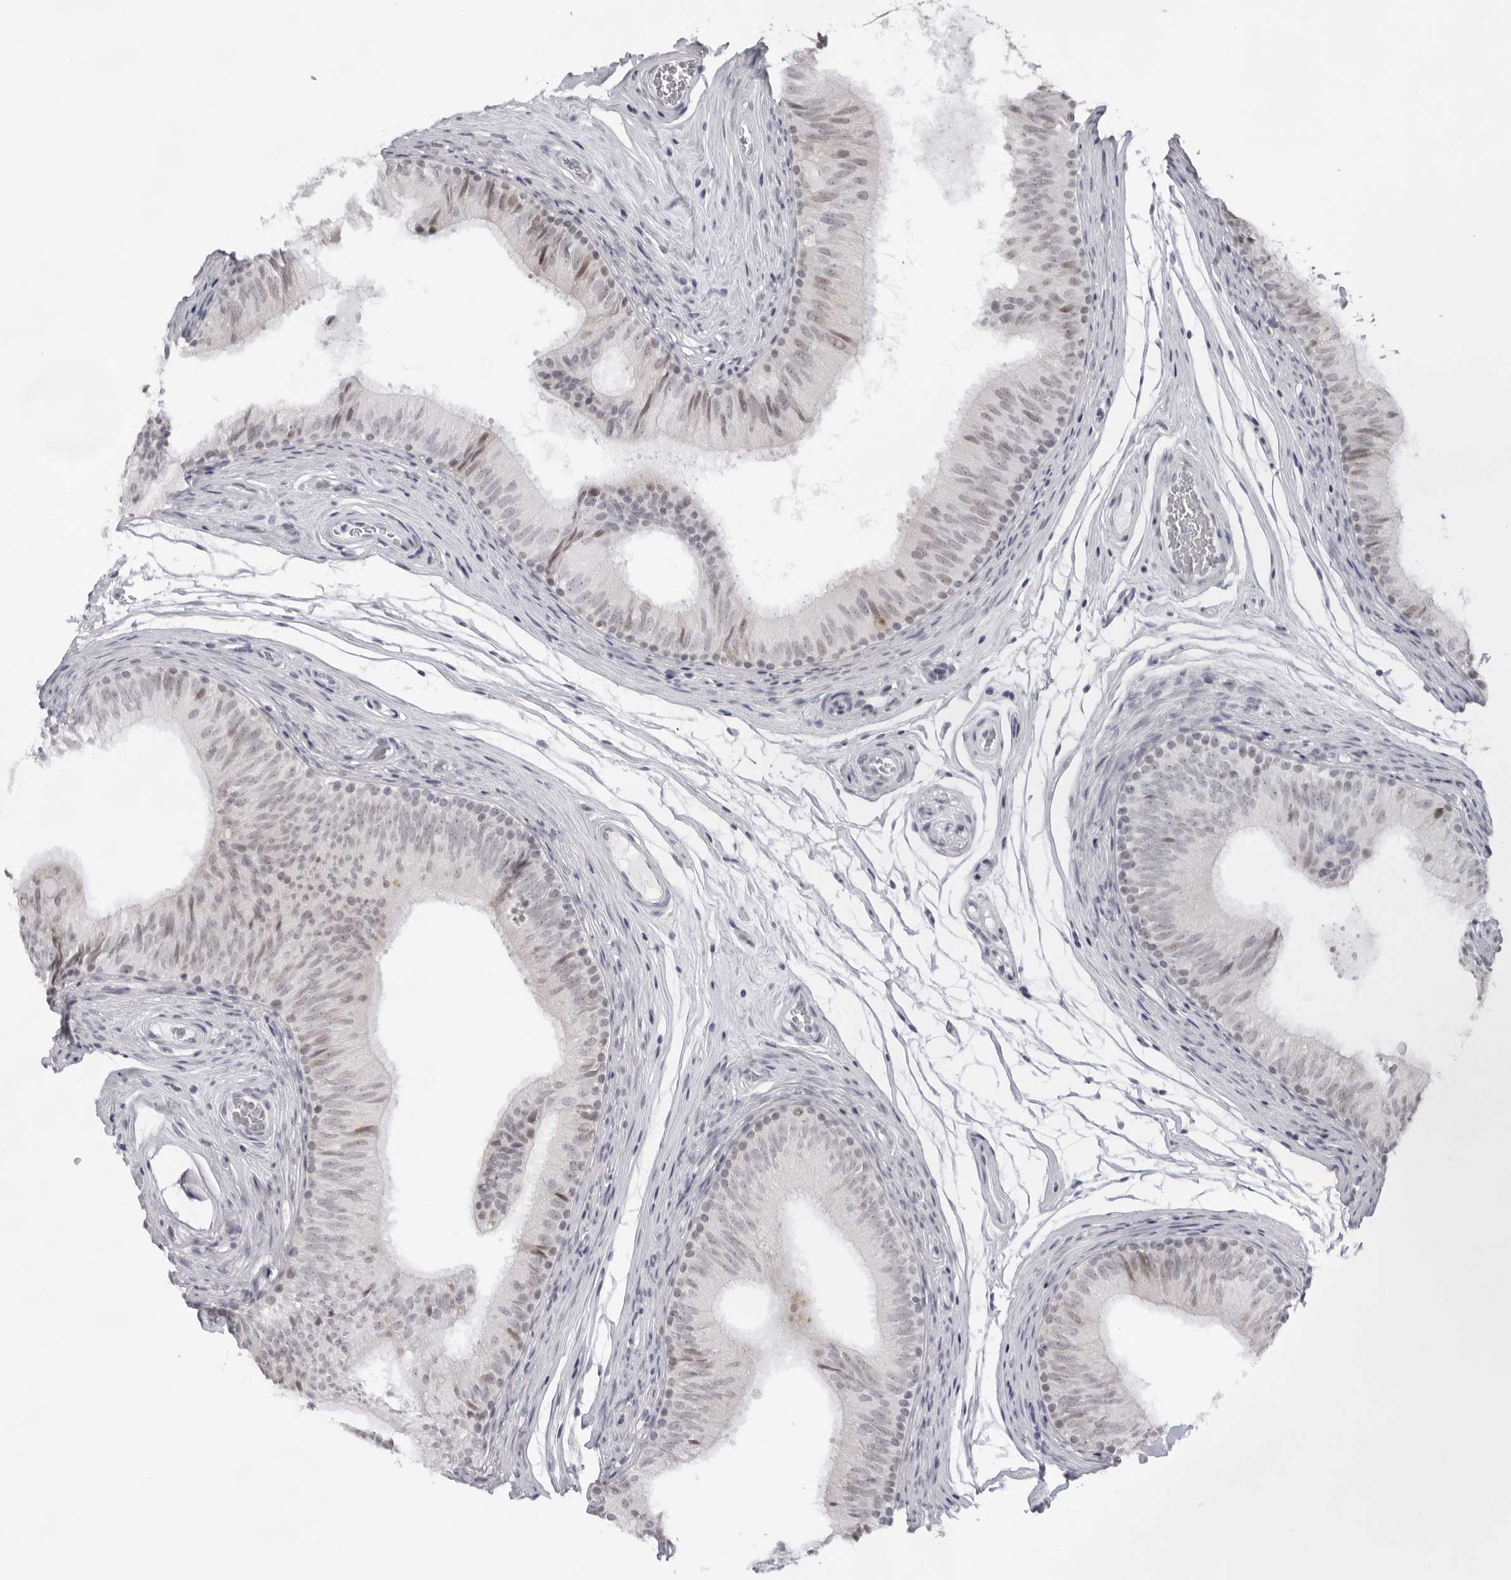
{"staining": {"intensity": "moderate", "quantity": "<25%", "location": "nuclear"}, "tissue": "epididymis", "cell_type": "Glandular cells", "image_type": "normal", "snomed": [{"axis": "morphology", "description": "Normal tissue, NOS"}, {"axis": "topography", "description": "Epididymis"}], "caption": "Protein expression analysis of benign epididymis reveals moderate nuclear expression in about <25% of glandular cells. (brown staining indicates protein expression, while blue staining denotes nuclei).", "gene": "KLK12", "patient": {"sex": "male", "age": 36}}